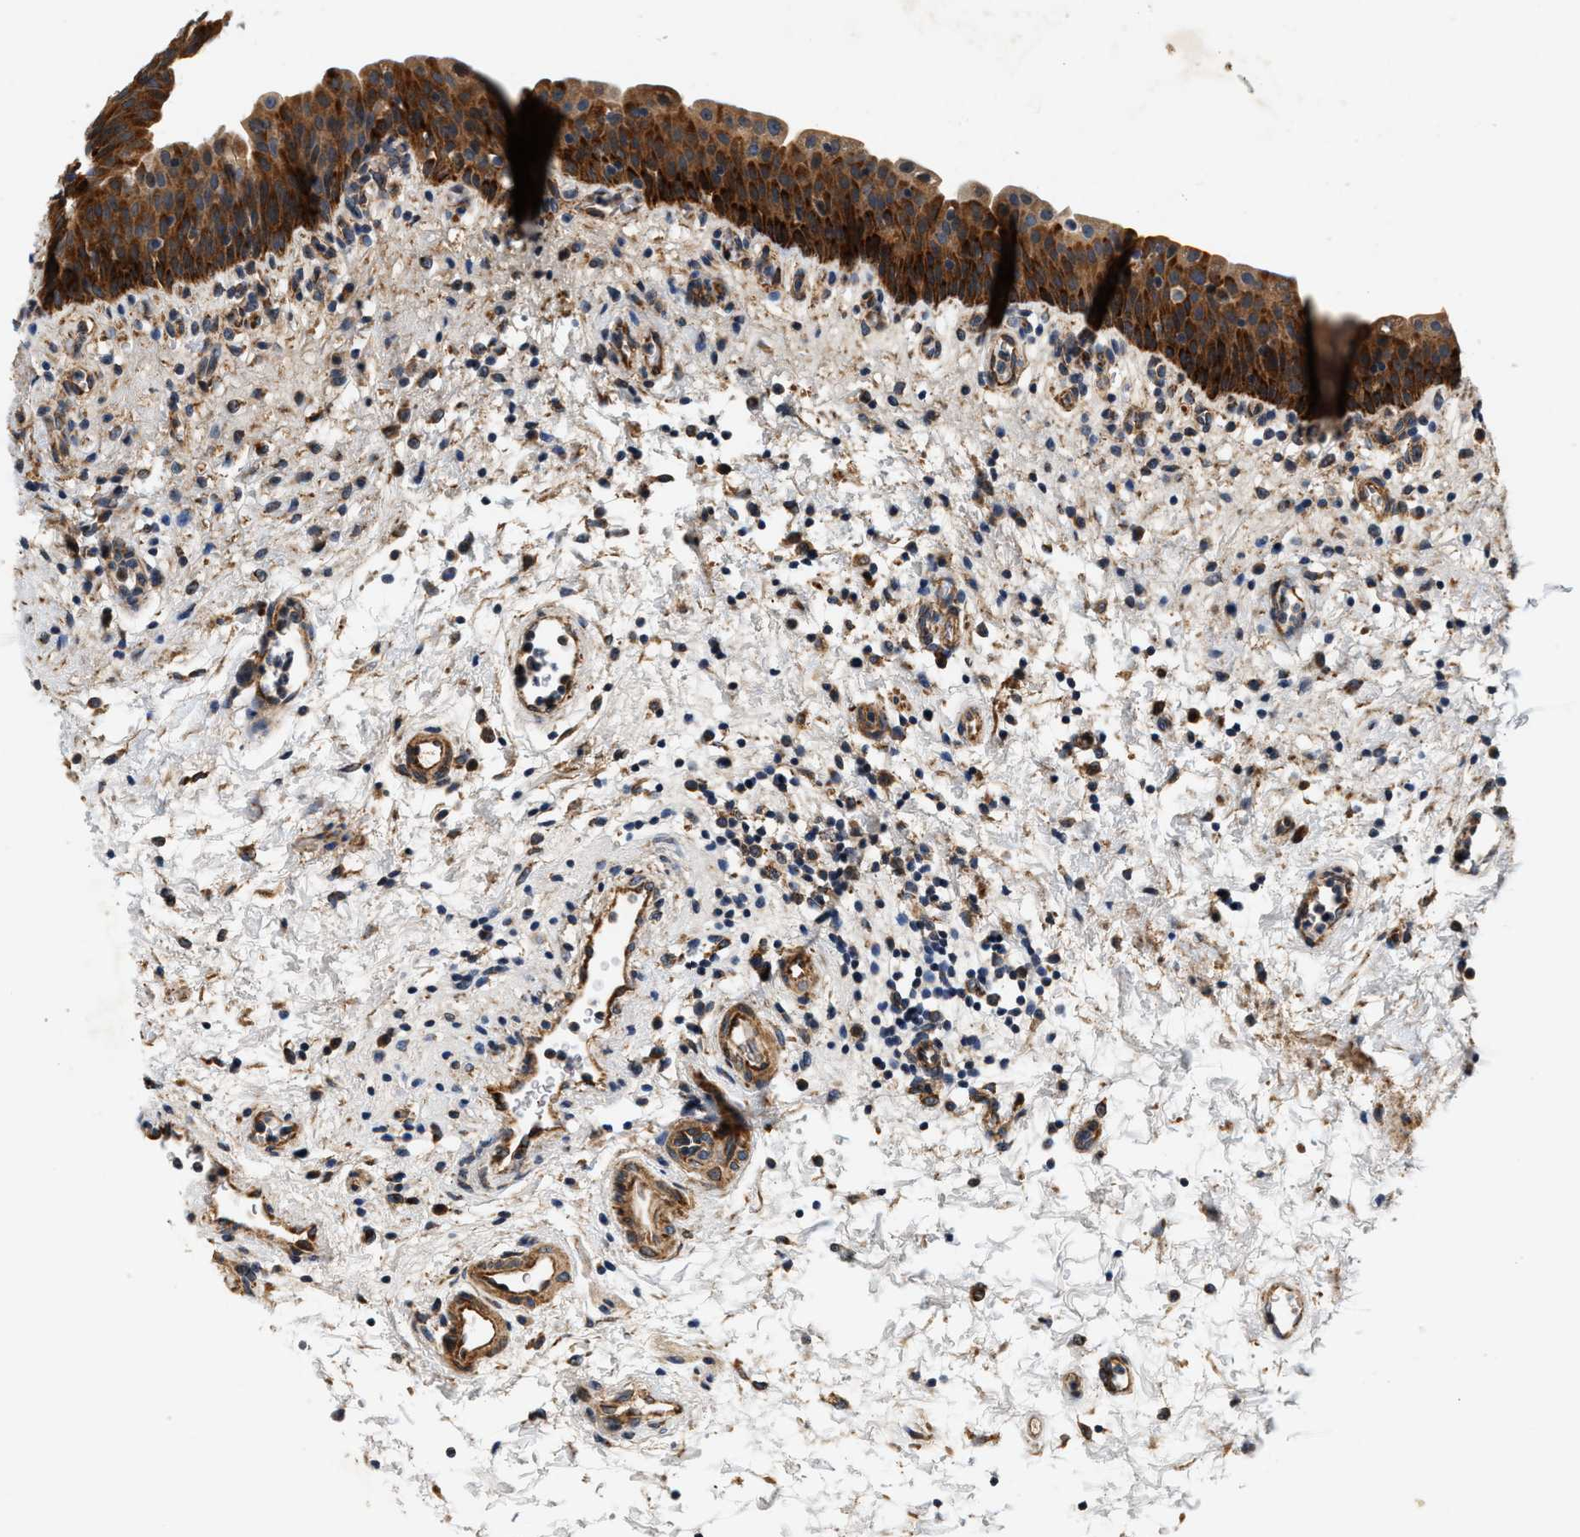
{"staining": {"intensity": "strong", "quantity": ">75%", "location": "cytoplasmic/membranous"}, "tissue": "urinary bladder", "cell_type": "Urothelial cells", "image_type": "normal", "snomed": [{"axis": "morphology", "description": "Normal tissue, NOS"}, {"axis": "topography", "description": "Urinary bladder"}], "caption": "Urinary bladder stained for a protein (brown) shows strong cytoplasmic/membranous positive expression in approximately >75% of urothelial cells.", "gene": "DUSP10", "patient": {"sex": "male", "age": 37}}